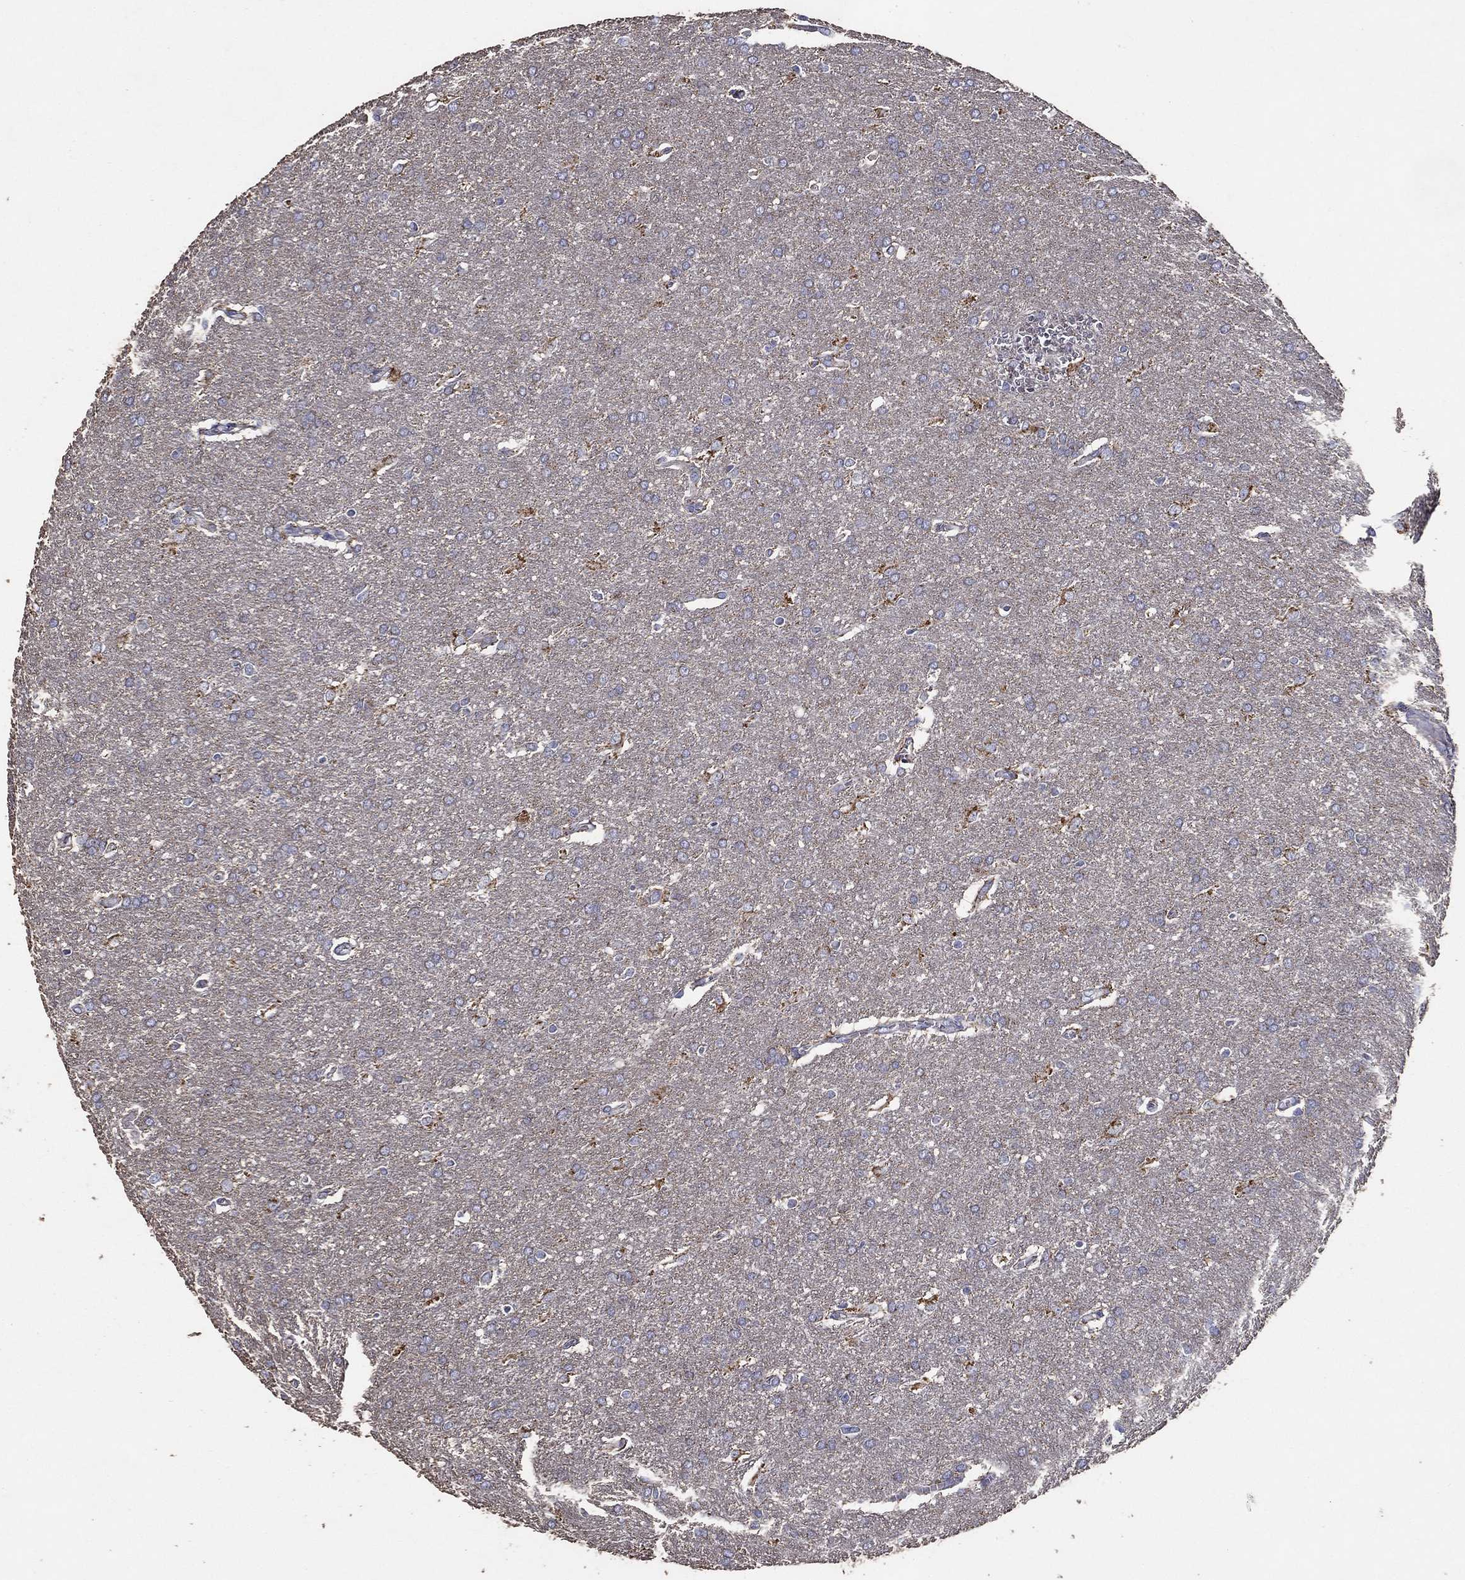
{"staining": {"intensity": "moderate", "quantity": "<25%", "location": "cytoplasmic/membranous"}, "tissue": "glioma", "cell_type": "Tumor cells", "image_type": "cancer", "snomed": [{"axis": "morphology", "description": "Glioma, malignant, Low grade"}, {"axis": "topography", "description": "Brain"}], "caption": "Immunohistochemistry micrograph of human glioma stained for a protein (brown), which shows low levels of moderate cytoplasmic/membranous staining in approximately <25% of tumor cells.", "gene": "SFXN1", "patient": {"sex": "female", "age": 32}}